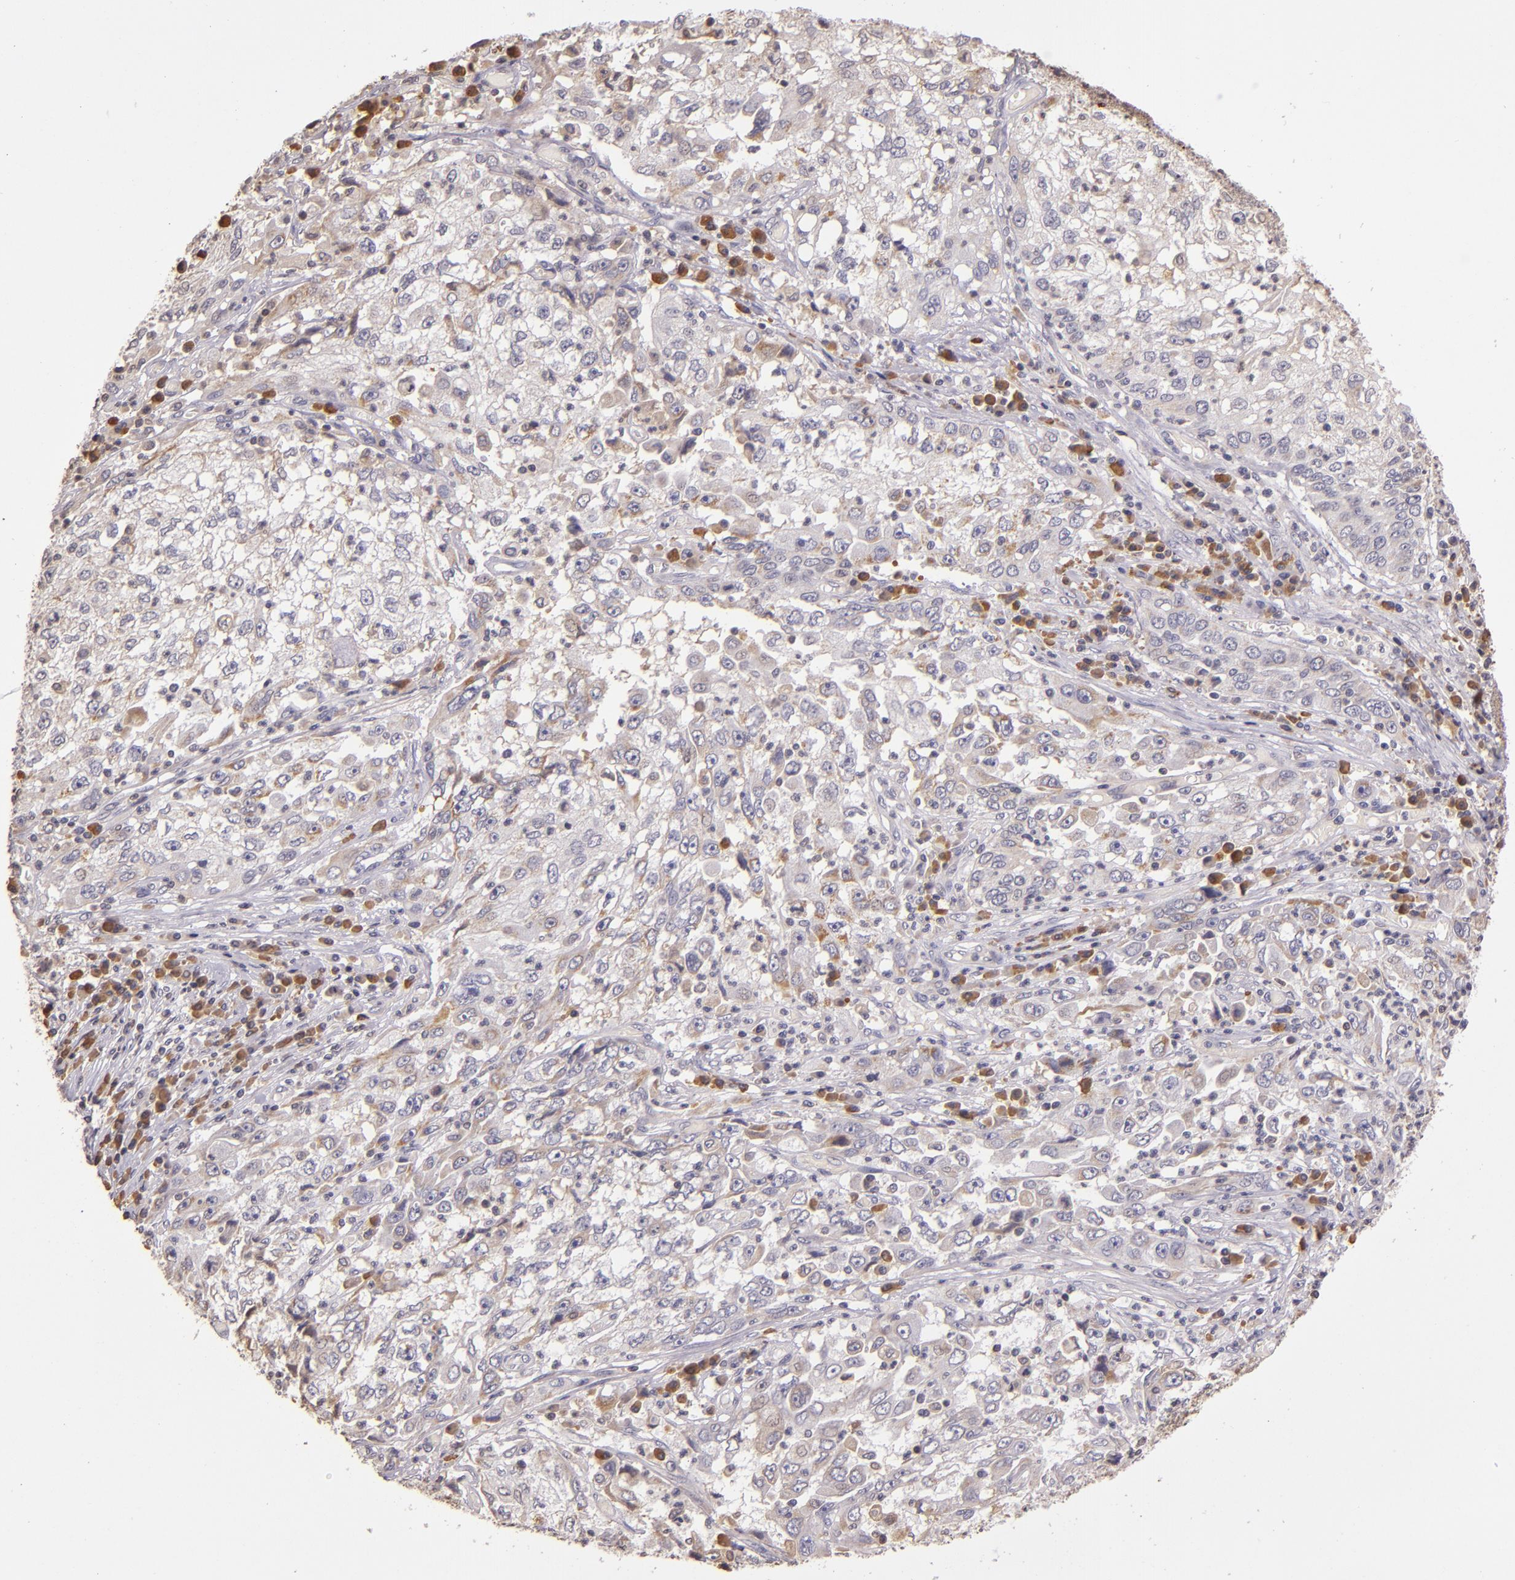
{"staining": {"intensity": "weak", "quantity": "25%-75%", "location": "cytoplasmic/membranous"}, "tissue": "cervical cancer", "cell_type": "Tumor cells", "image_type": "cancer", "snomed": [{"axis": "morphology", "description": "Squamous cell carcinoma, NOS"}, {"axis": "topography", "description": "Cervix"}], "caption": "Immunohistochemistry image of human cervical cancer stained for a protein (brown), which reveals low levels of weak cytoplasmic/membranous staining in approximately 25%-75% of tumor cells.", "gene": "ABL1", "patient": {"sex": "female", "age": 36}}